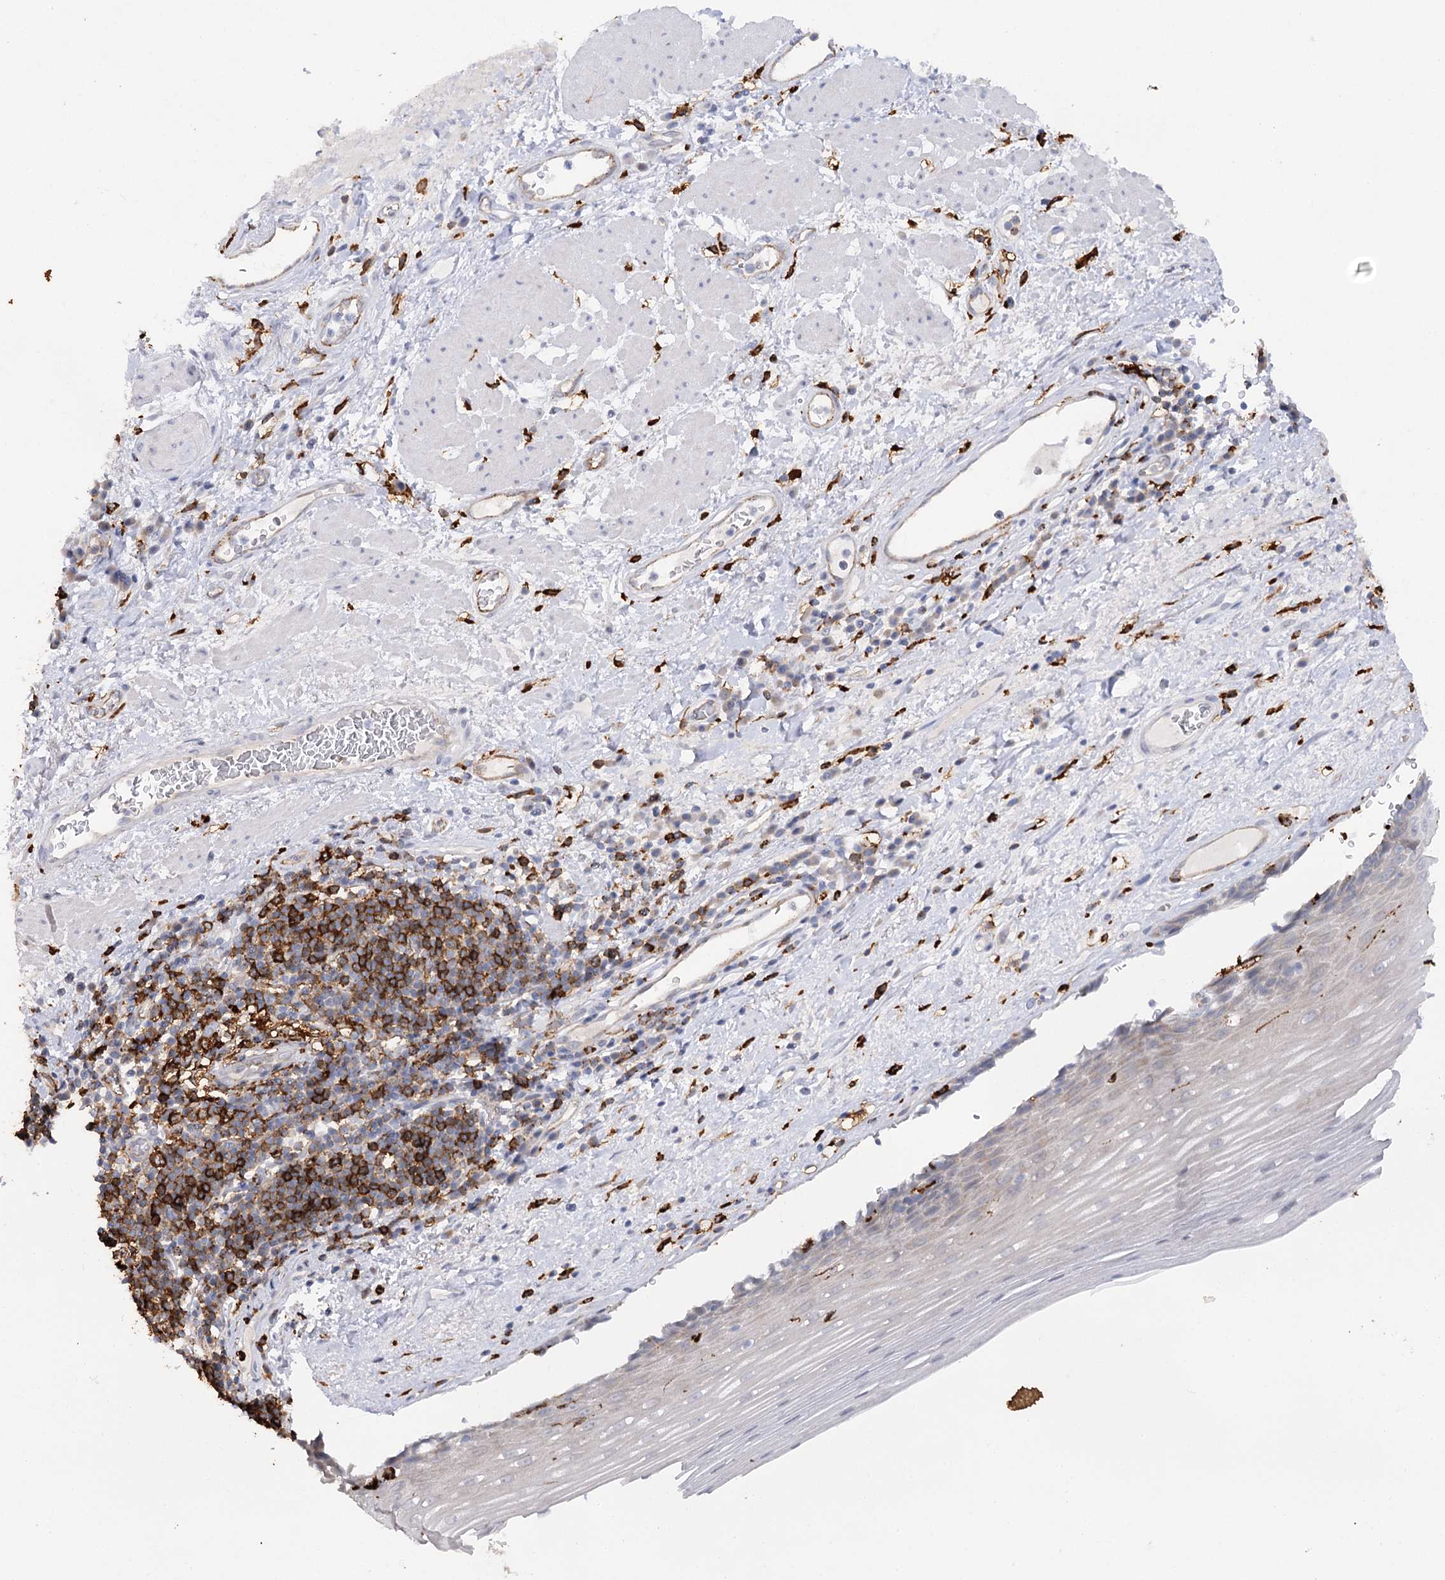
{"staining": {"intensity": "negative", "quantity": "none", "location": "none"}, "tissue": "esophagus", "cell_type": "Squamous epithelial cells", "image_type": "normal", "snomed": [{"axis": "morphology", "description": "Normal tissue, NOS"}, {"axis": "topography", "description": "Esophagus"}], "caption": "Esophagus stained for a protein using immunohistochemistry (IHC) shows no positivity squamous epithelial cells.", "gene": "PIWIL4", "patient": {"sex": "male", "age": 62}}